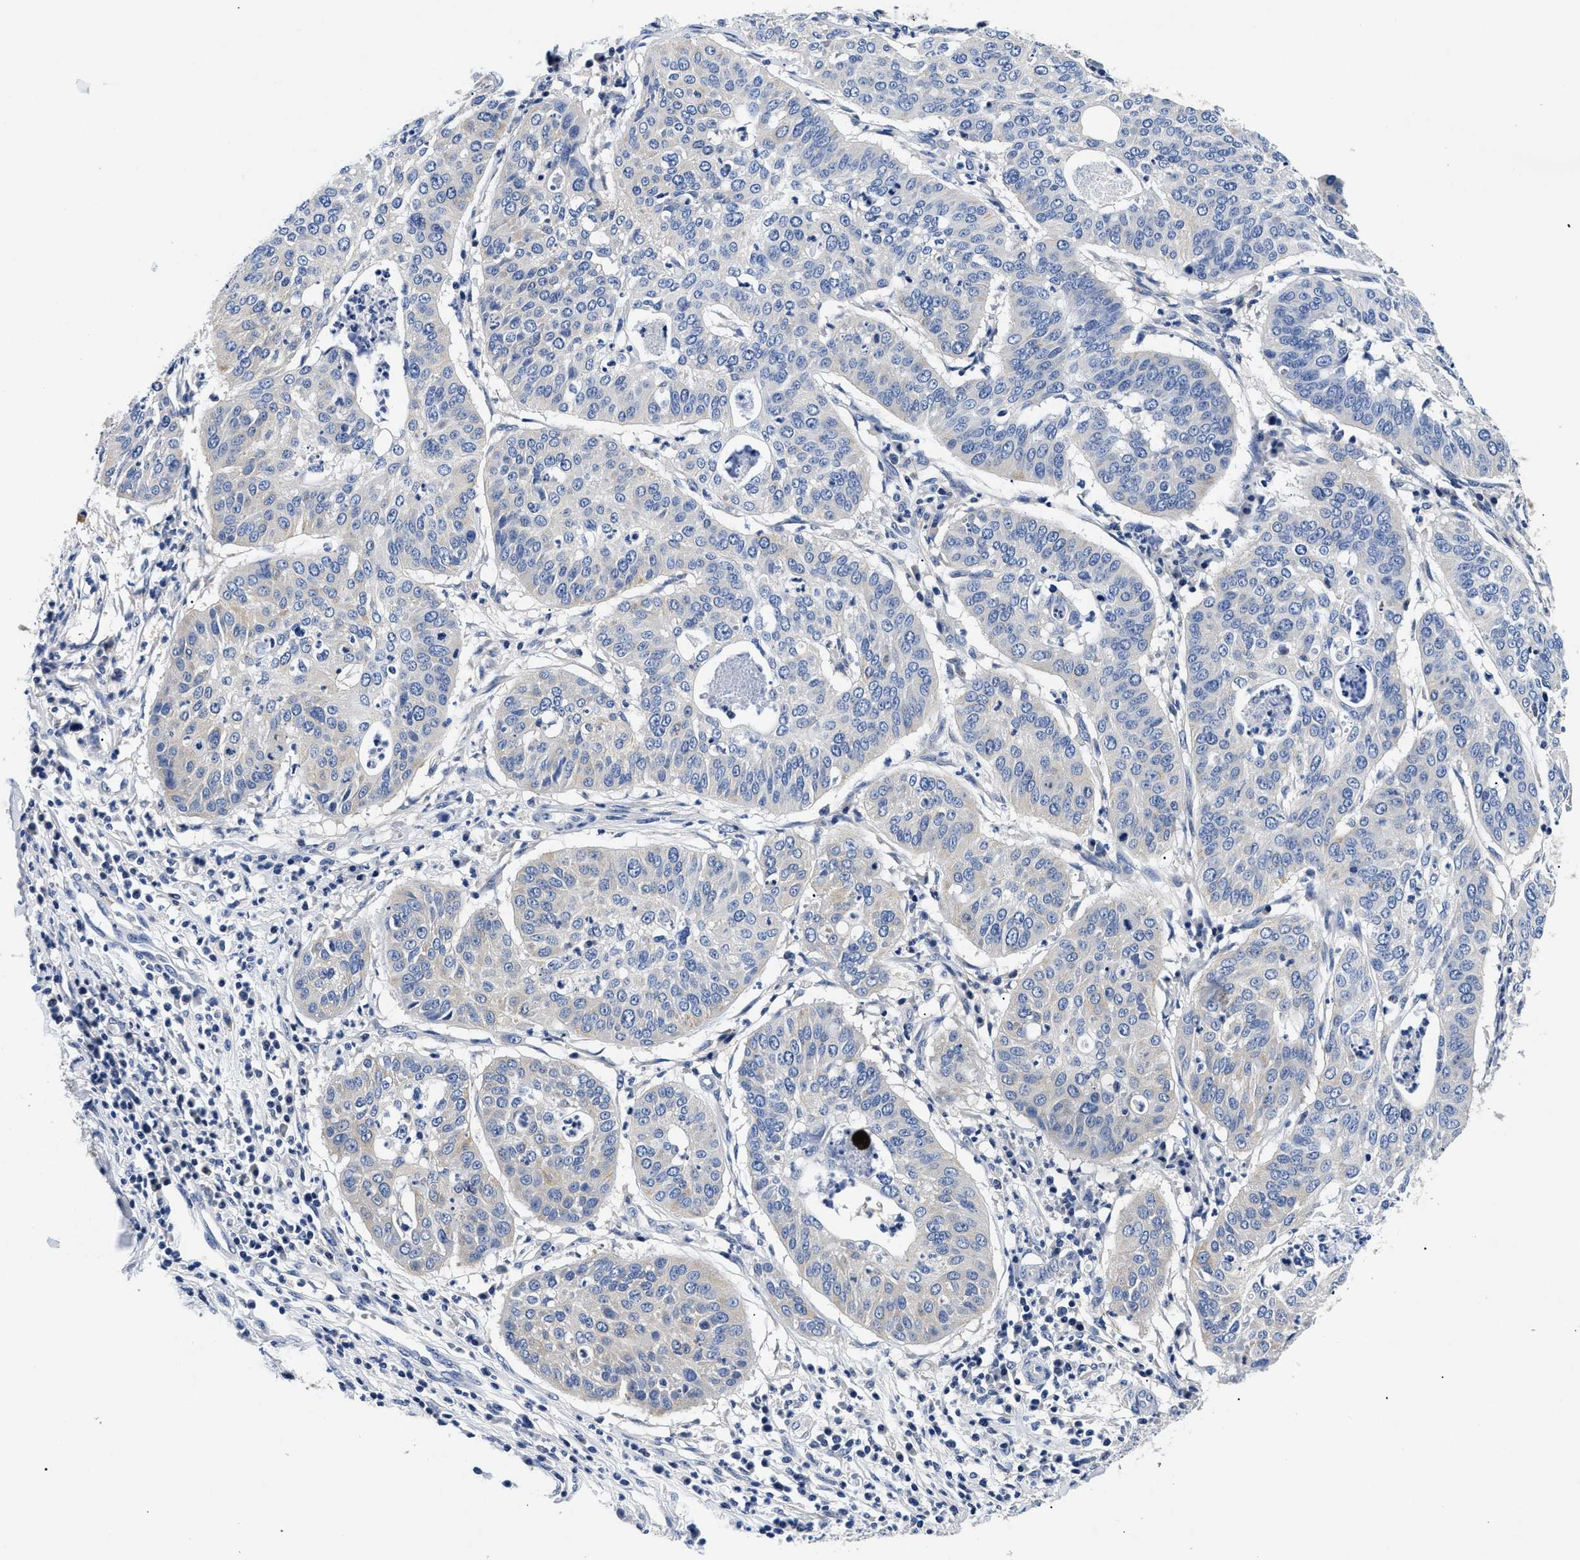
{"staining": {"intensity": "negative", "quantity": "none", "location": "none"}, "tissue": "cervical cancer", "cell_type": "Tumor cells", "image_type": "cancer", "snomed": [{"axis": "morphology", "description": "Normal tissue, NOS"}, {"axis": "morphology", "description": "Squamous cell carcinoma, NOS"}, {"axis": "topography", "description": "Cervix"}], "caption": "The immunohistochemistry (IHC) micrograph has no significant positivity in tumor cells of squamous cell carcinoma (cervical) tissue.", "gene": "MEA1", "patient": {"sex": "female", "age": 39}}